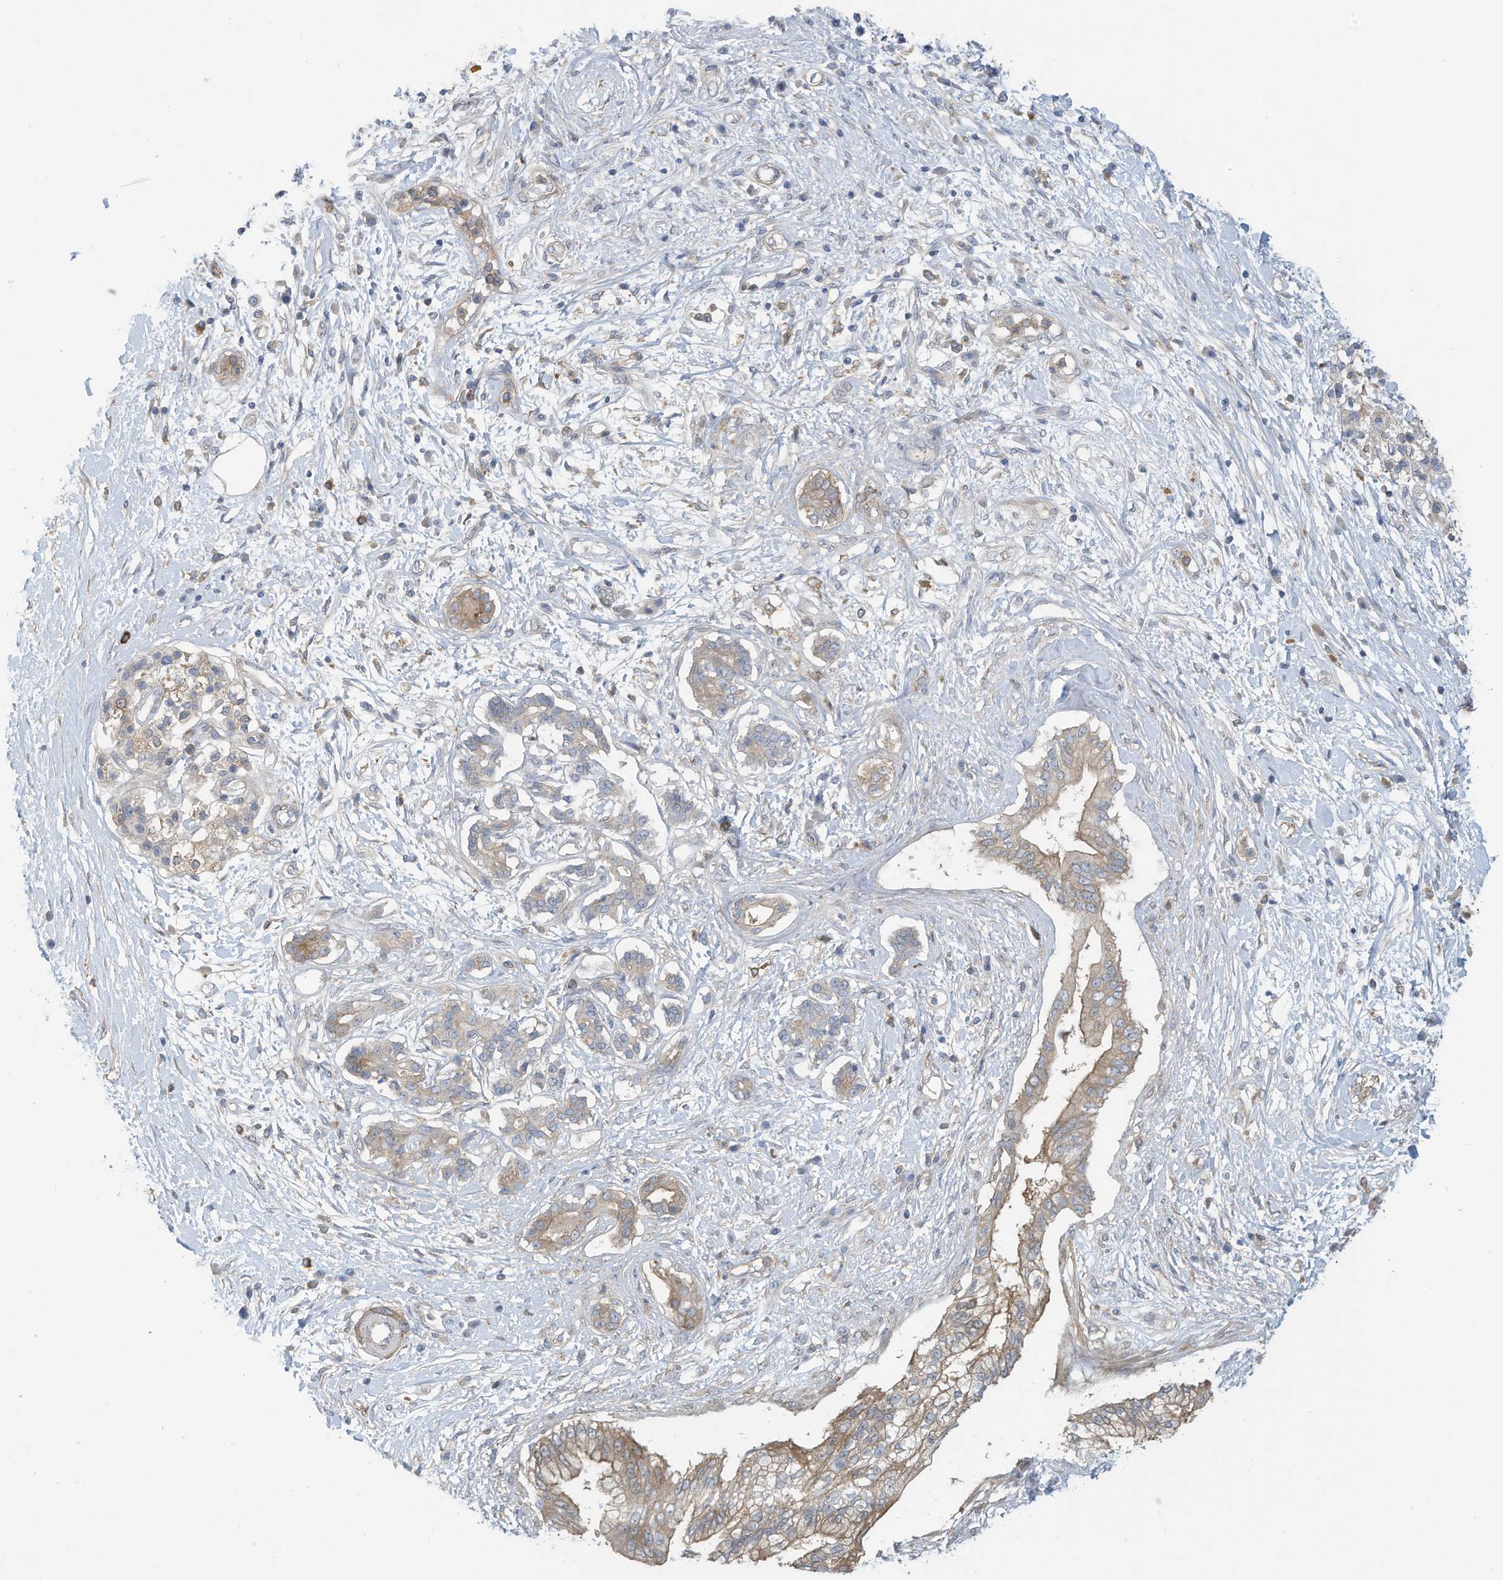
{"staining": {"intensity": "moderate", "quantity": ">75%", "location": "cytoplasmic/membranous"}, "tissue": "pancreatic cancer", "cell_type": "Tumor cells", "image_type": "cancer", "snomed": [{"axis": "morphology", "description": "Adenocarcinoma, NOS"}, {"axis": "topography", "description": "Pancreas"}], "caption": "A brown stain labels moderate cytoplasmic/membranous expression of a protein in pancreatic cancer tumor cells.", "gene": "ADI1", "patient": {"sex": "female", "age": 56}}